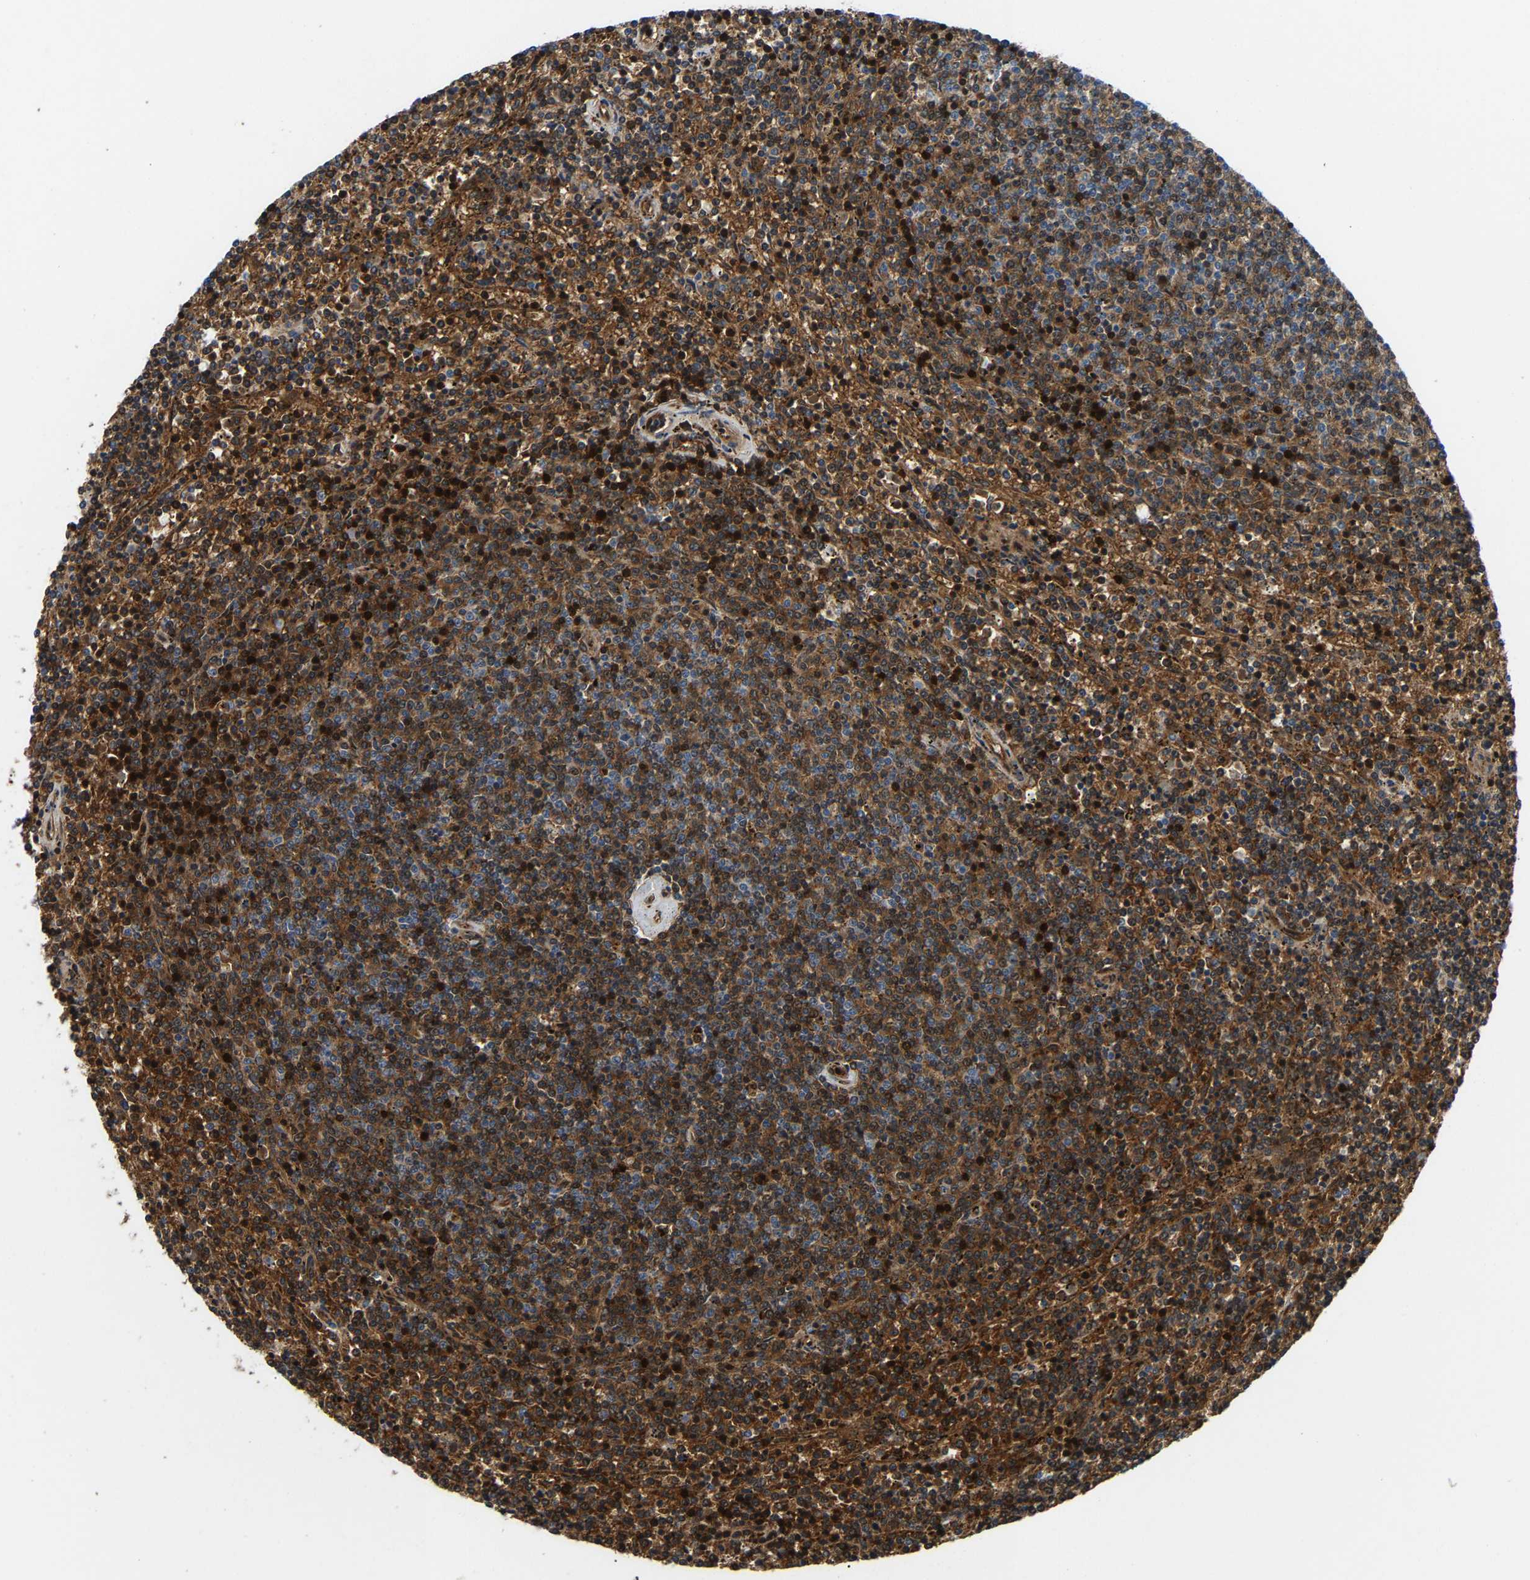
{"staining": {"intensity": "strong", "quantity": "25%-75%", "location": "cytoplasmic/membranous,nuclear"}, "tissue": "lymphoma", "cell_type": "Tumor cells", "image_type": "cancer", "snomed": [{"axis": "morphology", "description": "Malignant lymphoma, non-Hodgkin's type, Low grade"}, {"axis": "topography", "description": "Spleen"}], "caption": "This micrograph displays immunohistochemistry staining of human low-grade malignant lymphoma, non-Hodgkin's type, with high strong cytoplasmic/membranous and nuclear positivity in approximately 25%-75% of tumor cells.", "gene": "GIMAP7", "patient": {"sex": "female", "age": 50}}